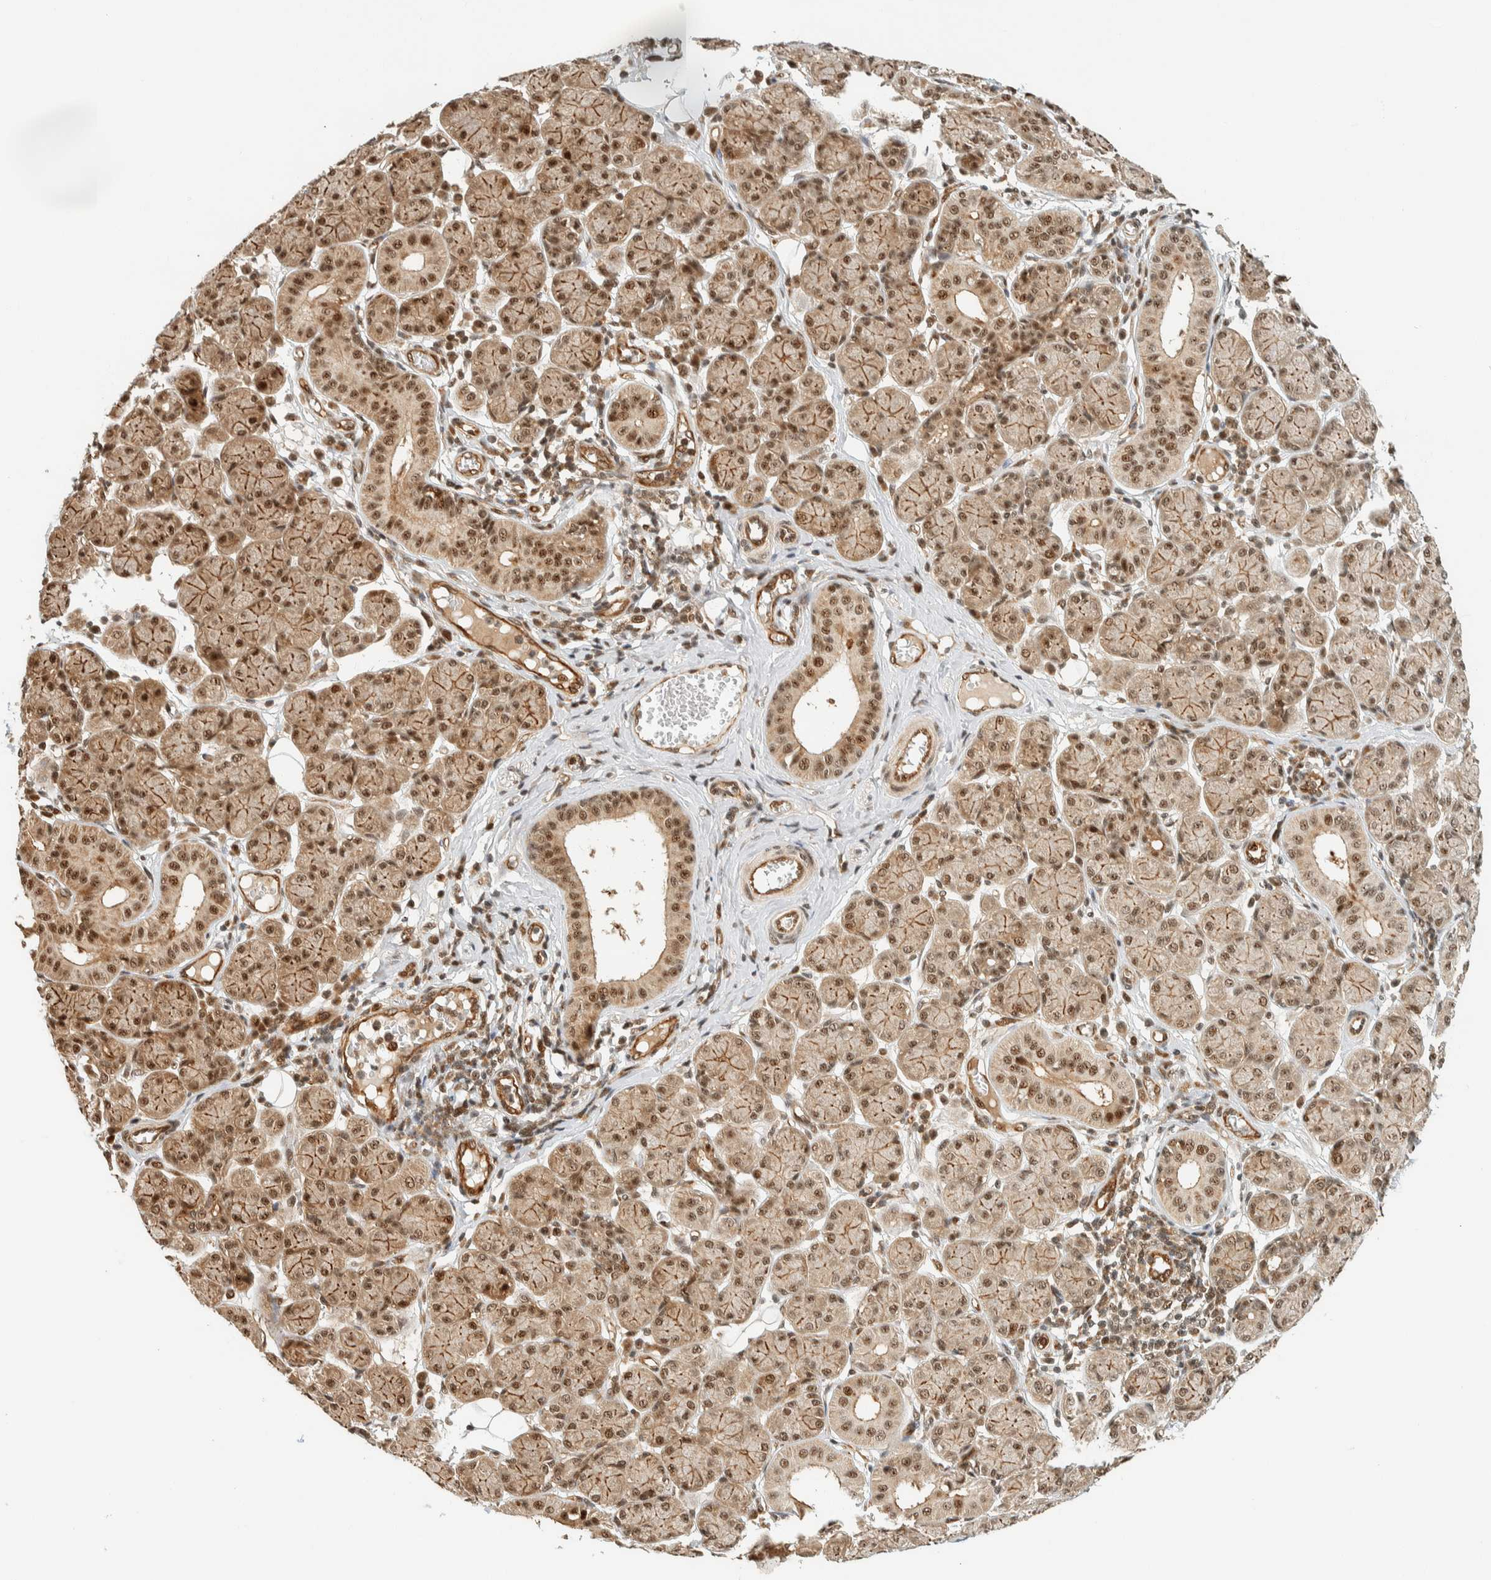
{"staining": {"intensity": "moderate", "quantity": ">75%", "location": "cytoplasmic/membranous,nuclear"}, "tissue": "salivary gland", "cell_type": "Glandular cells", "image_type": "normal", "snomed": [{"axis": "morphology", "description": "Normal tissue, NOS"}, {"axis": "morphology", "description": "Inflammation, NOS"}, {"axis": "topography", "description": "Lymph node"}, {"axis": "topography", "description": "Salivary gland"}], "caption": "DAB (3,3'-diaminobenzidine) immunohistochemical staining of normal human salivary gland displays moderate cytoplasmic/membranous,nuclear protein expression in about >75% of glandular cells. (DAB IHC with brightfield microscopy, high magnification).", "gene": "SIK1", "patient": {"sex": "male", "age": 3}}